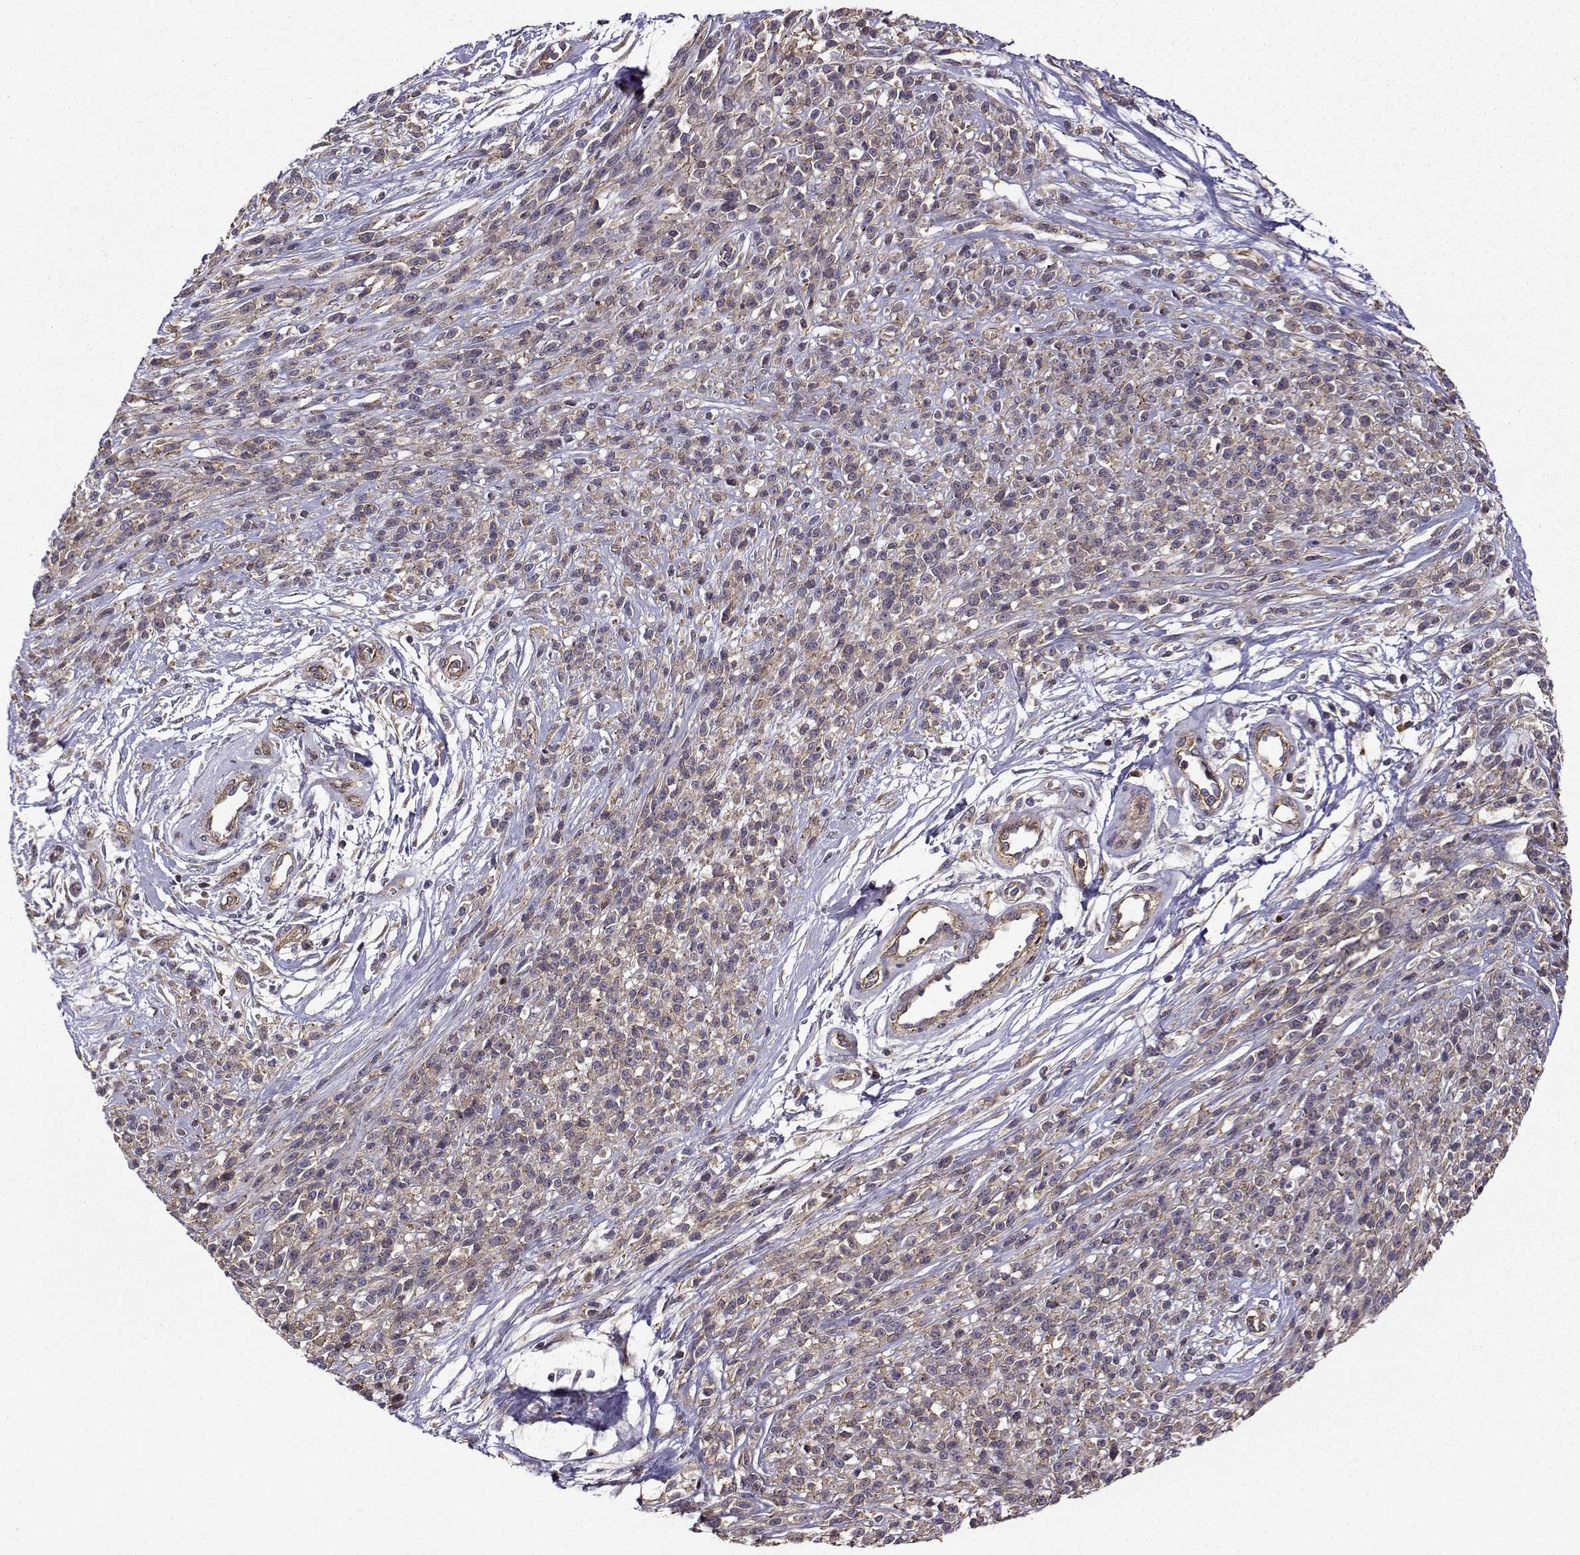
{"staining": {"intensity": "weak", "quantity": "<25%", "location": "cytoplasmic/membranous"}, "tissue": "melanoma", "cell_type": "Tumor cells", "image_type": "cancer", "snomed": [{"axis": "morphology", "description": "Malignant melanoma, NOS"}, {"axis": "topography", "description": "Skin"}, {"axis": "topography", "description": "Skin of trunk"}], "caption": "This is an immunohistochemistry (IHC) image of human malignant melanoma. There is no expression in tumor cells.", "gene": "ITGB8", "patient": {"sex": "male", "age": 74}}